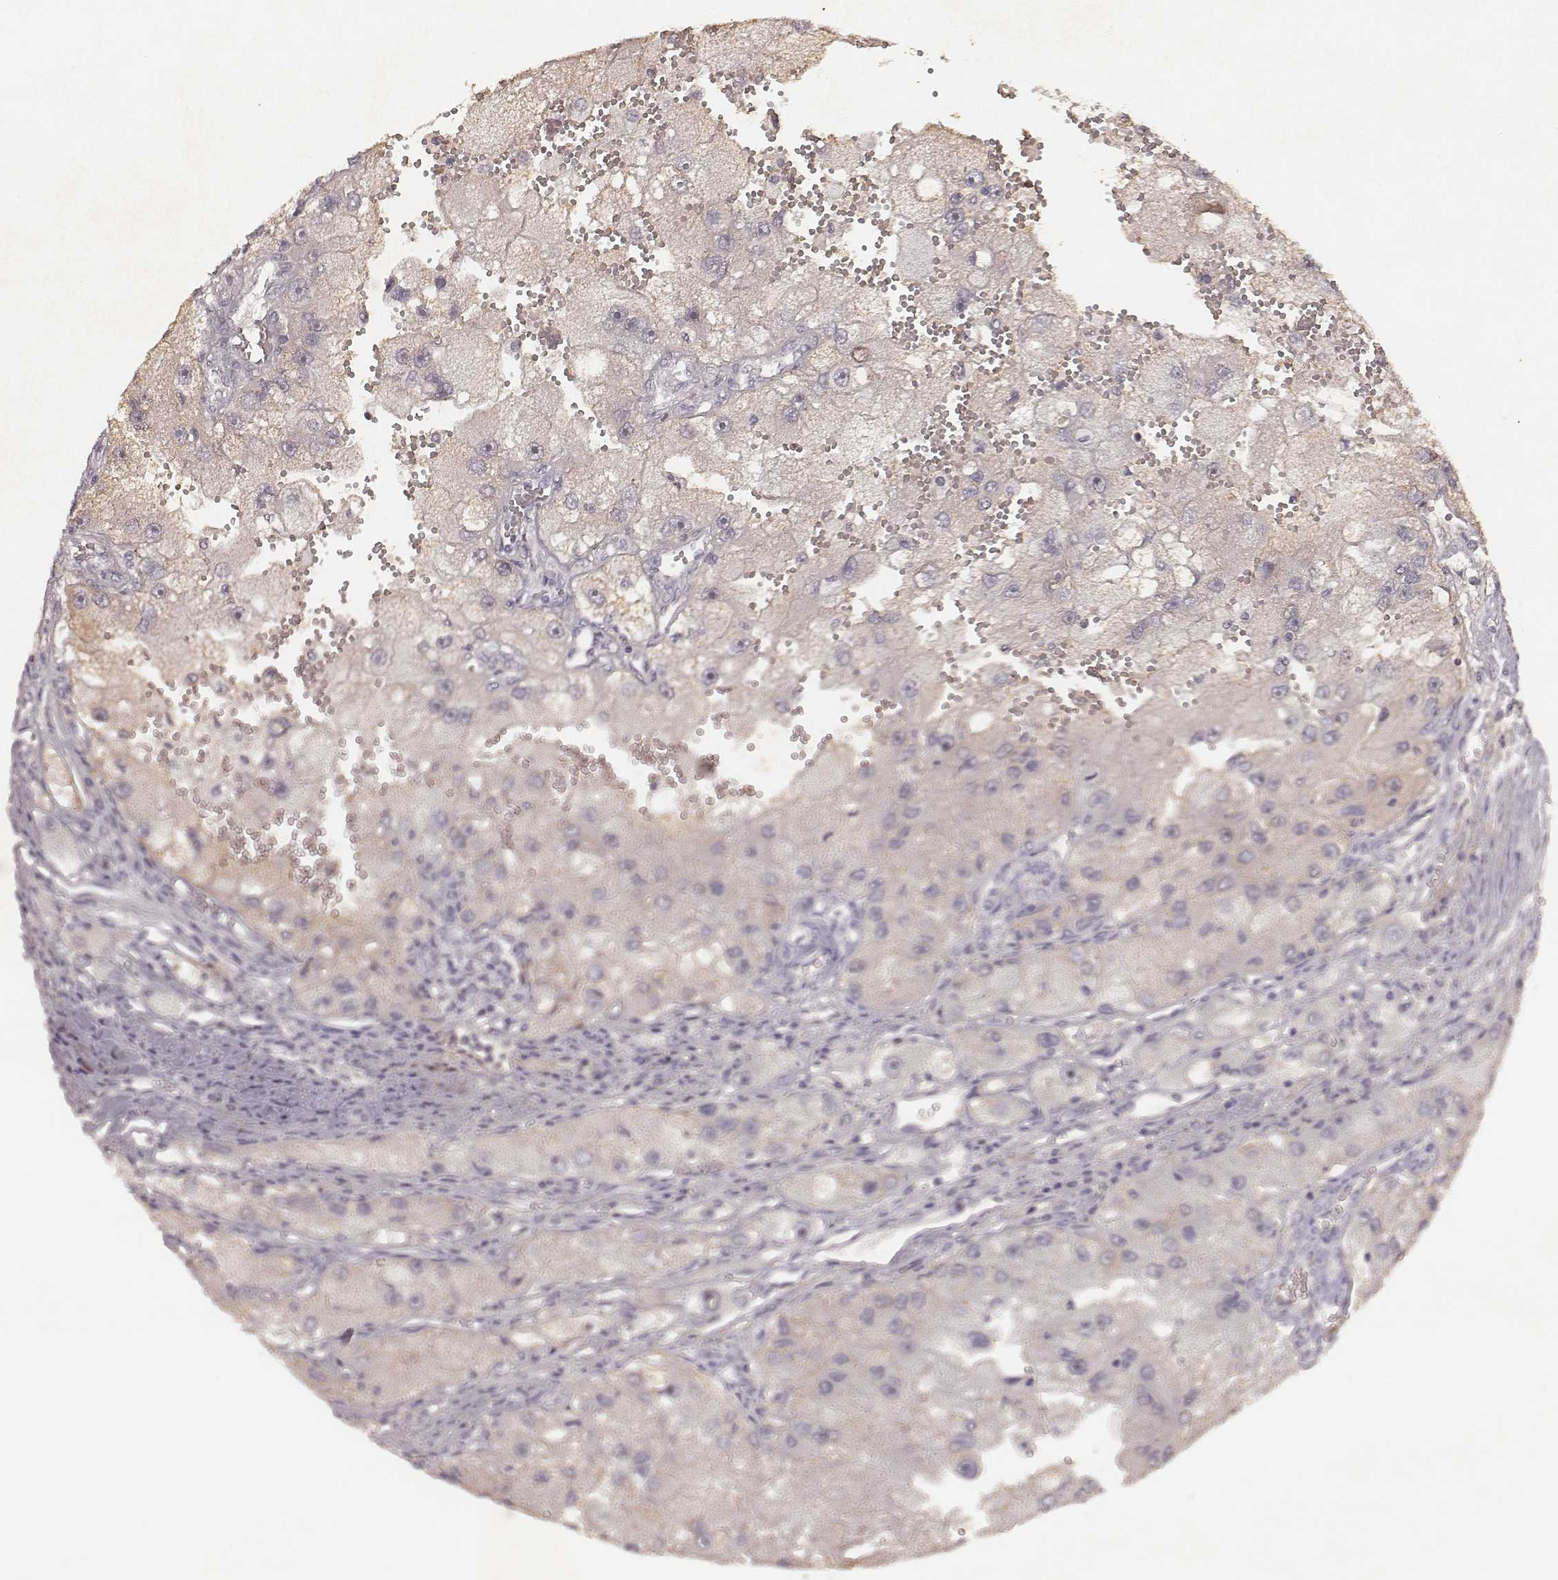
{"staining": {"intensity": "negative", "quantity": "none", "location": "none"}, "tissue": "renal cancer", "cell_type": "Tumor cells", "image_type": "cancer", "snomed": [{"axis": "morphology", "description": "Adenocarcinoma, NOS"}, {"axis": "topography", "description": "Kidney"}], "caption": "Immunohistochemistry photomicrograph of human renal cancer stained for a protein (brown), which shows no positivity in tumor cells.", "gene": "MADCAM1", "patient": {"sex": "male", "age": 63}}